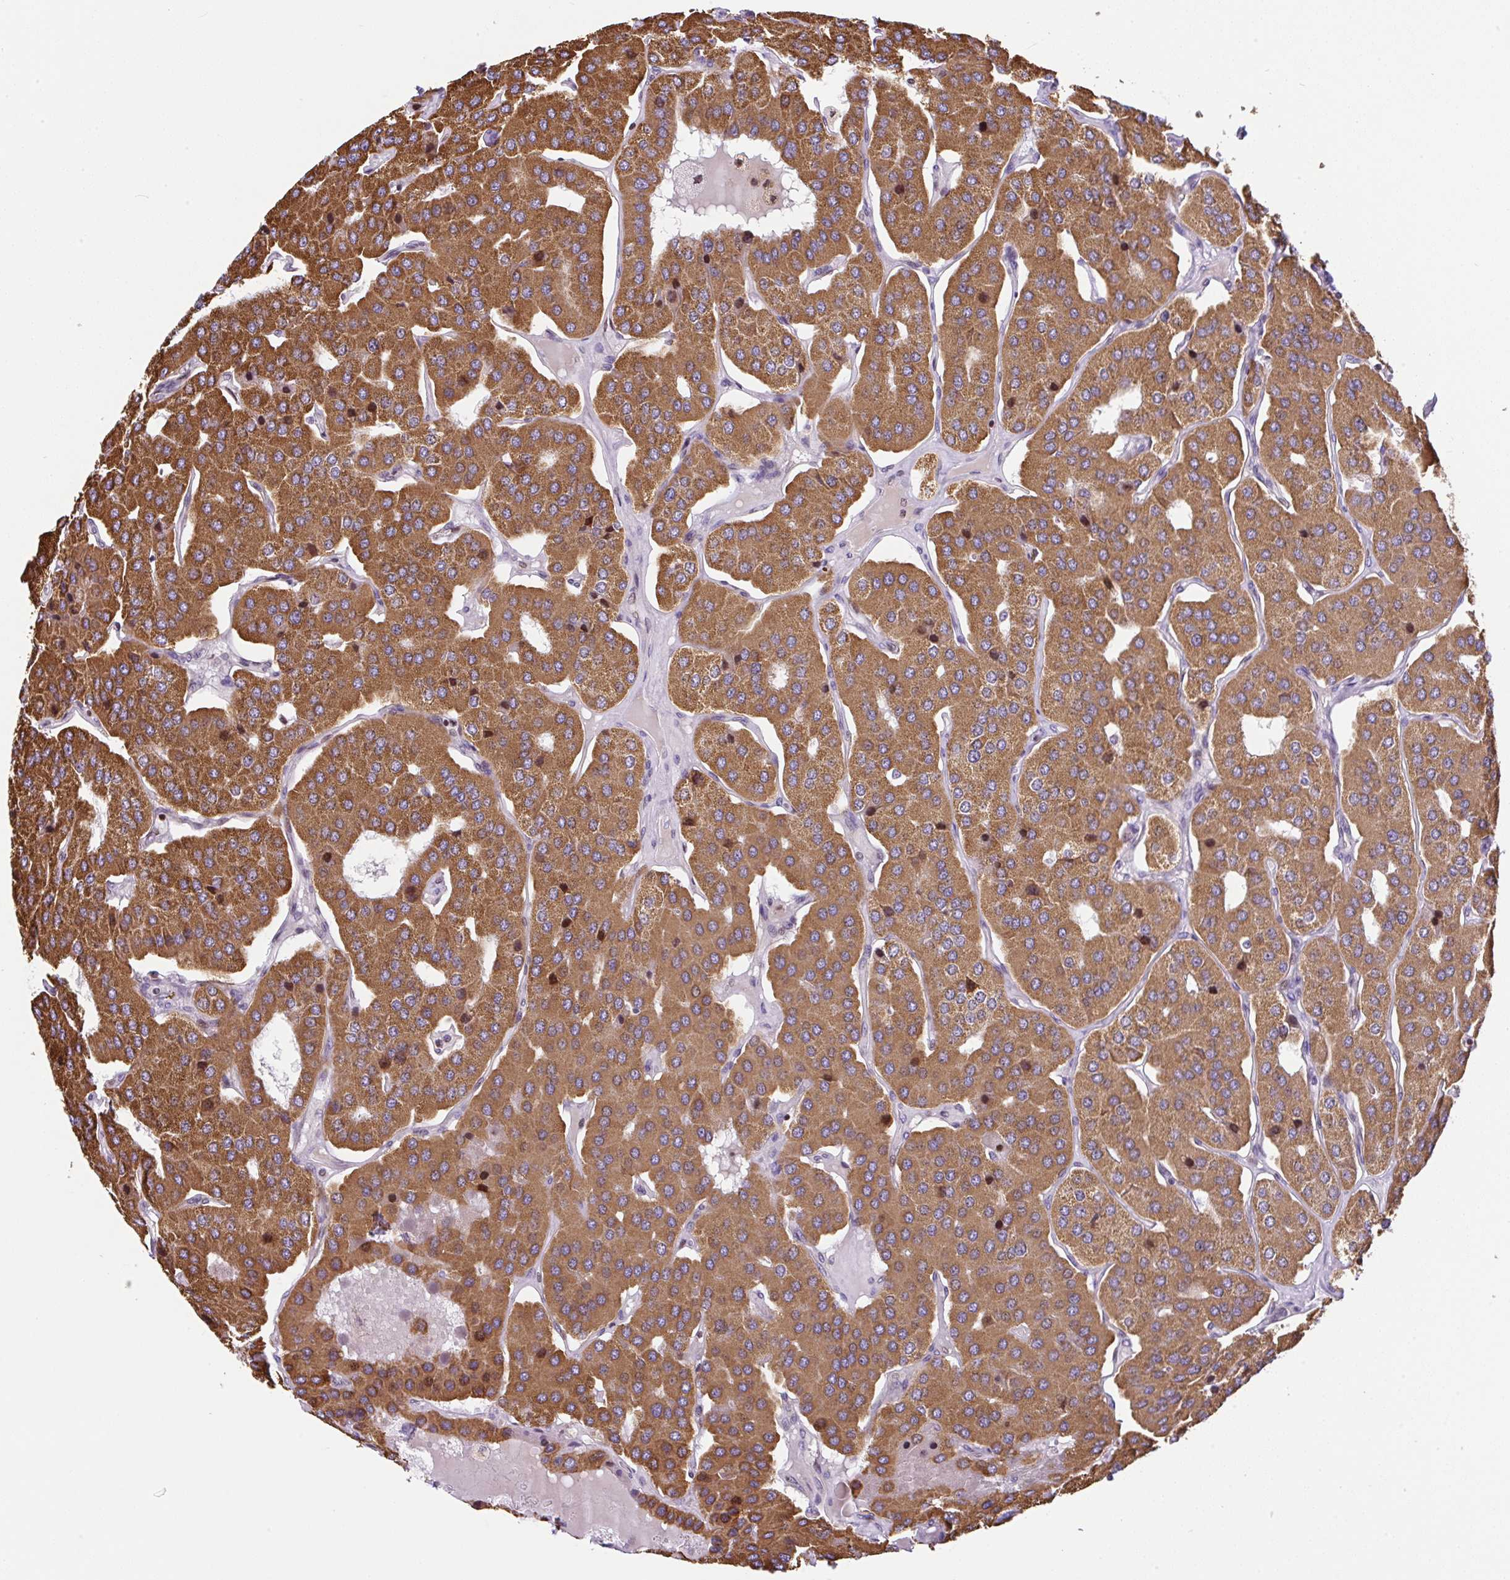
{"staining": {"intensity": "moderate", "quantity": ">75%", "location": "cytoplasmic/membranous"}, "tissue": "parathyroid gland", "cell_type": "Glandular cells", "image_type": "normal", "snomed": [{"axis": "morphology", "description": "Normal tissue, NOS"}, {"axis": "morphology", "description": "Adenoma, NOS"}, {"axis": "topography", "description": "Parathyroid gland"}], "caption": "Human parathyroid gland stained for a protein (brown) shows moderate cytoplasmic/membranous positive positivity in approximately >75% of glandular cells.", "gene": "FIGNL1", "patient": {"sex": "female", "age": 86}}